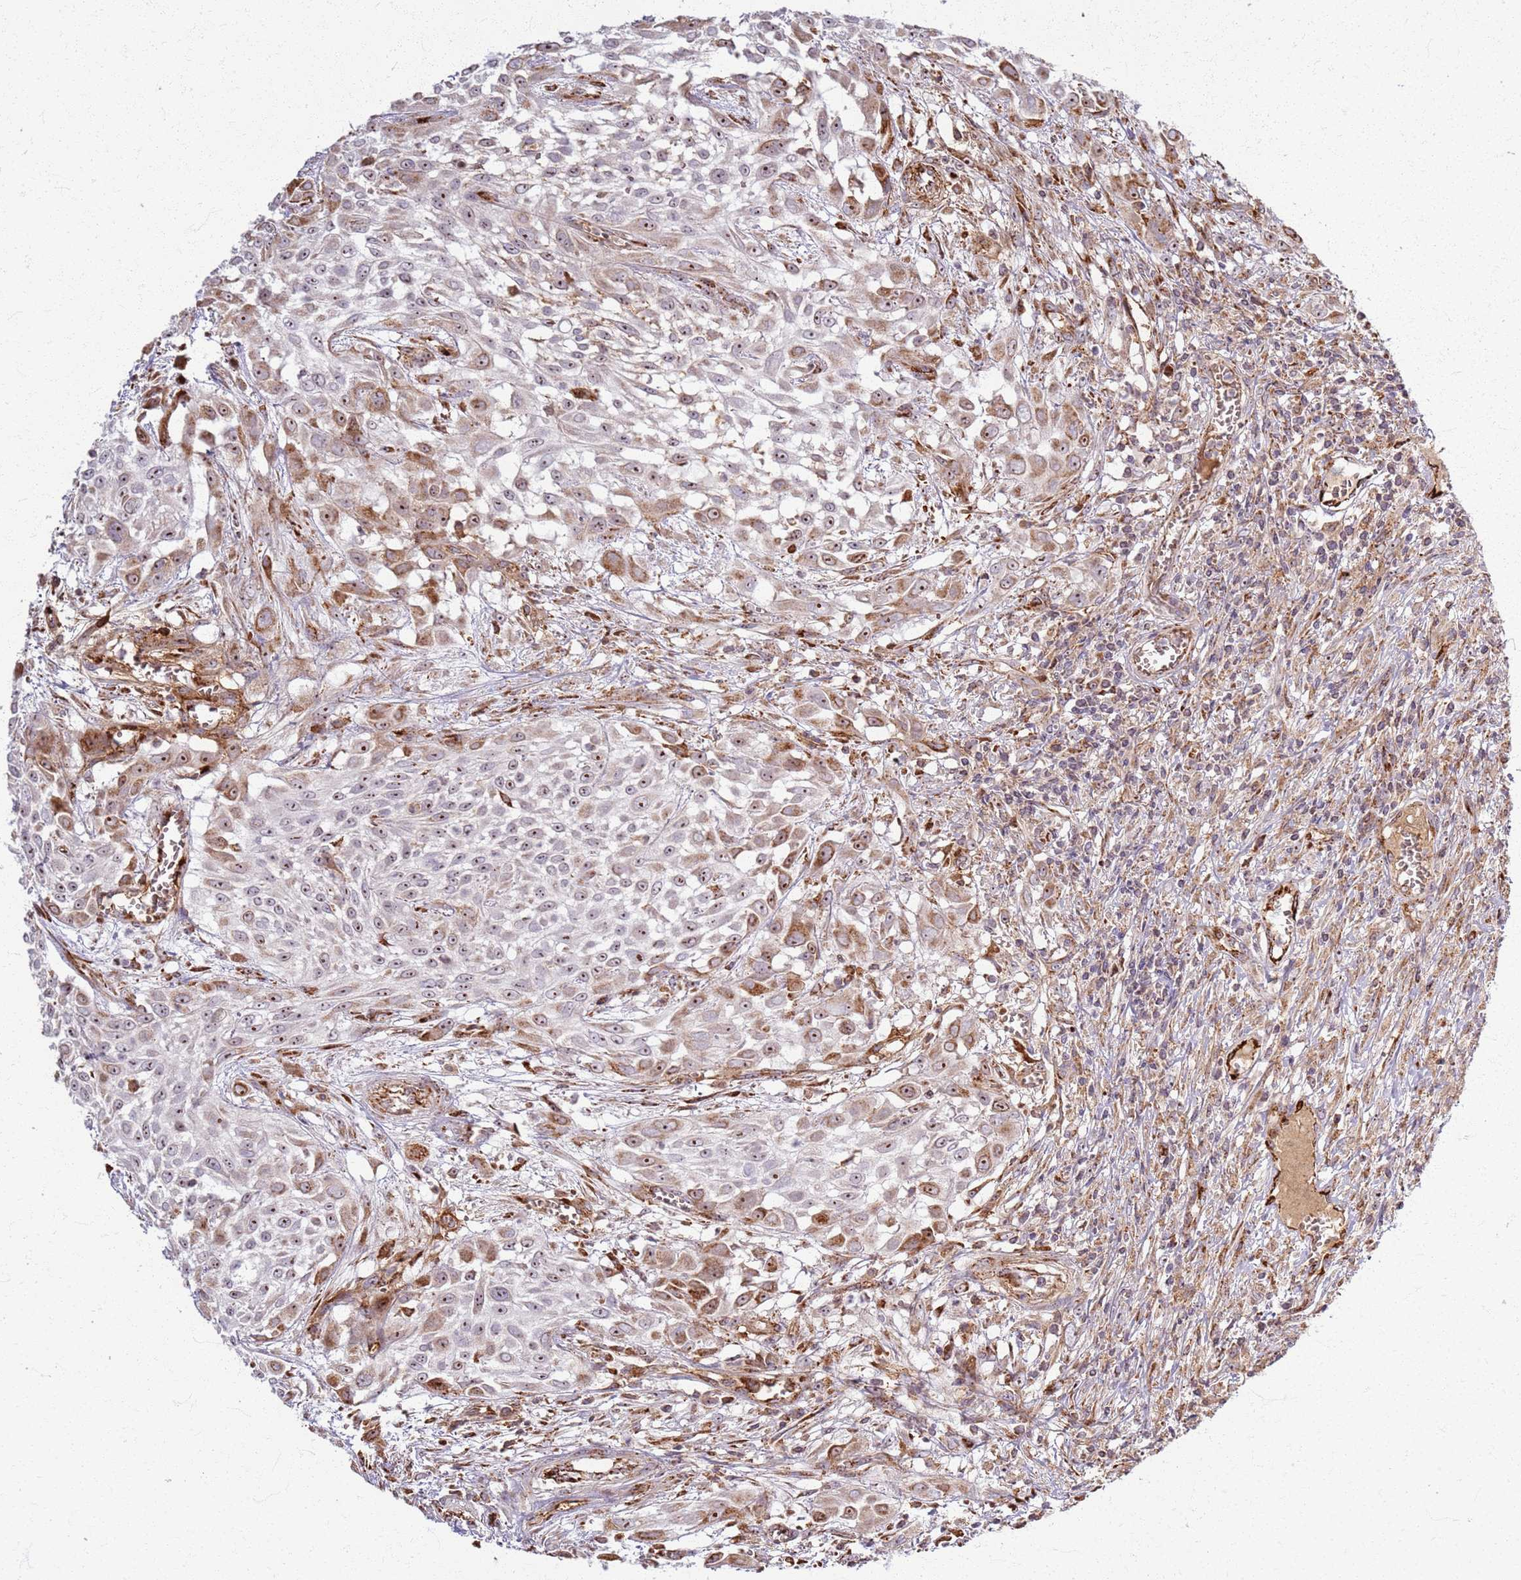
{"staining": {"intensity": "moderate", "quantity": "25%-75%", "location": "cytoplasmic/membranous,nuclear"}, "tissue": "urothelial cancer", "cell_type": "Tumor cells", "image_type": "cancer", "snomed": [{"axis": "morphology", "description": "Urothelial carcinoma, High grade"}, {"axis": "topography", "description": "Urinary bladder"}], "caption": "Immunohistochemistry (IHC) photomicrograph of neoplastic tissue: human urothelial carcinoma (high-grade) stained using immunohistochemistry (IHC) displays medium levels of moderate protein expression localized specifically in the cytoplasmic/membranous and nuclear of tumor cells, appearing as a cytoplasmic/membranous and nuclear brown color.", "gene": "KRI1", "patient": {"sex": "male", "age": 57}}